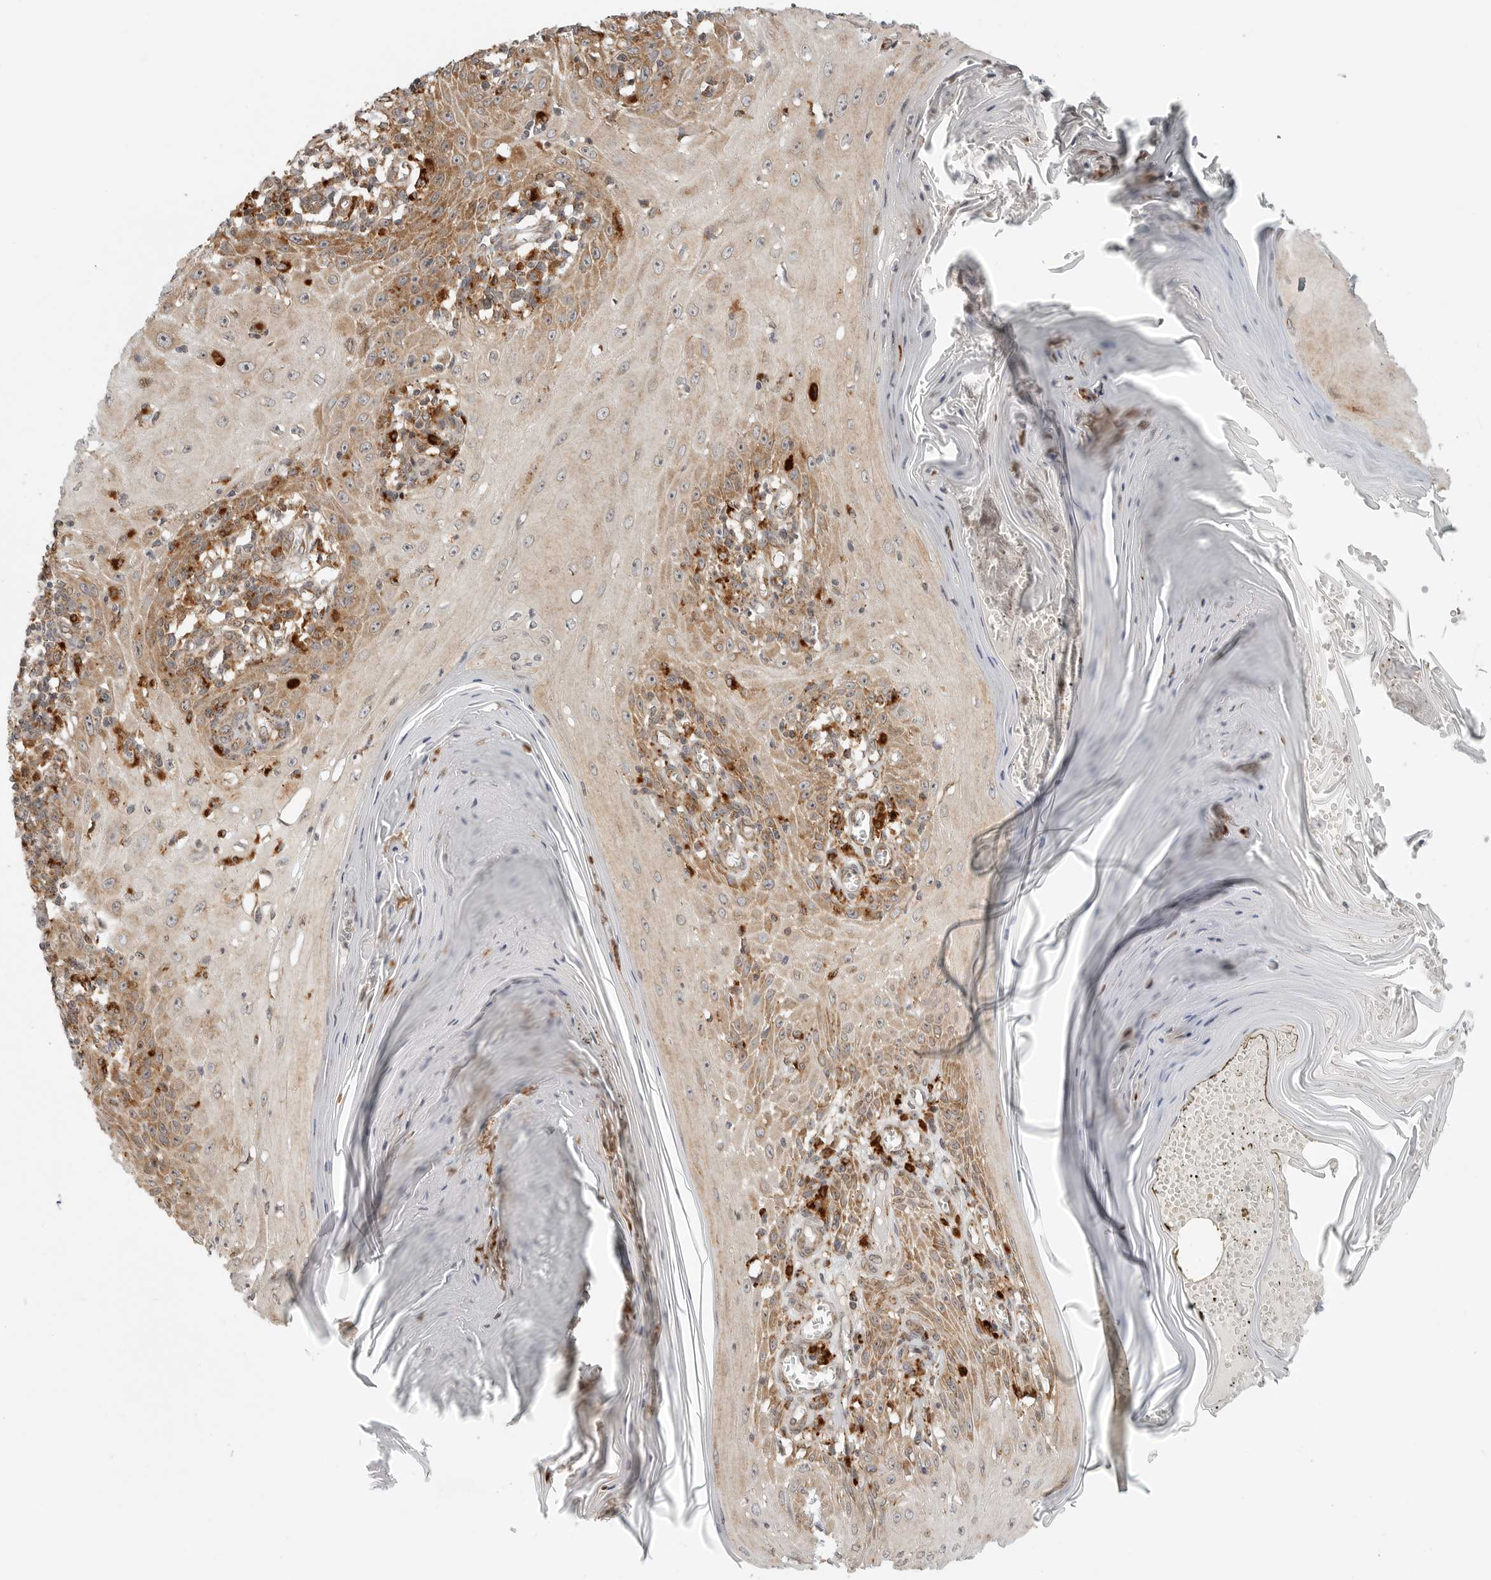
{"staining": {"intensity": "moderate", "quantity": ">75%", "location": "cytoplasmic/membranous"}, "tissue": "skin cancer", "cell_type": "Tumor cells", "image_type": "cancer", "snomed": [{"axis": "morphology", "description": "Squamous cell carcinoma, NOS"}, {"axis": "topography", "description": "Skin"}], "caption": "IHC micrograph of neoplastic tissue: squamous cell carcinoma (skin) stained using immunohistochemistry shows medium levels of moderate protein expression localized specifically in the cytoplasmic/membranous of tumor cells, appearing as a cytoplasmic/membranous brown color.", "gene": "IDUA", "patient": {"sex": "female", "age": 73}}